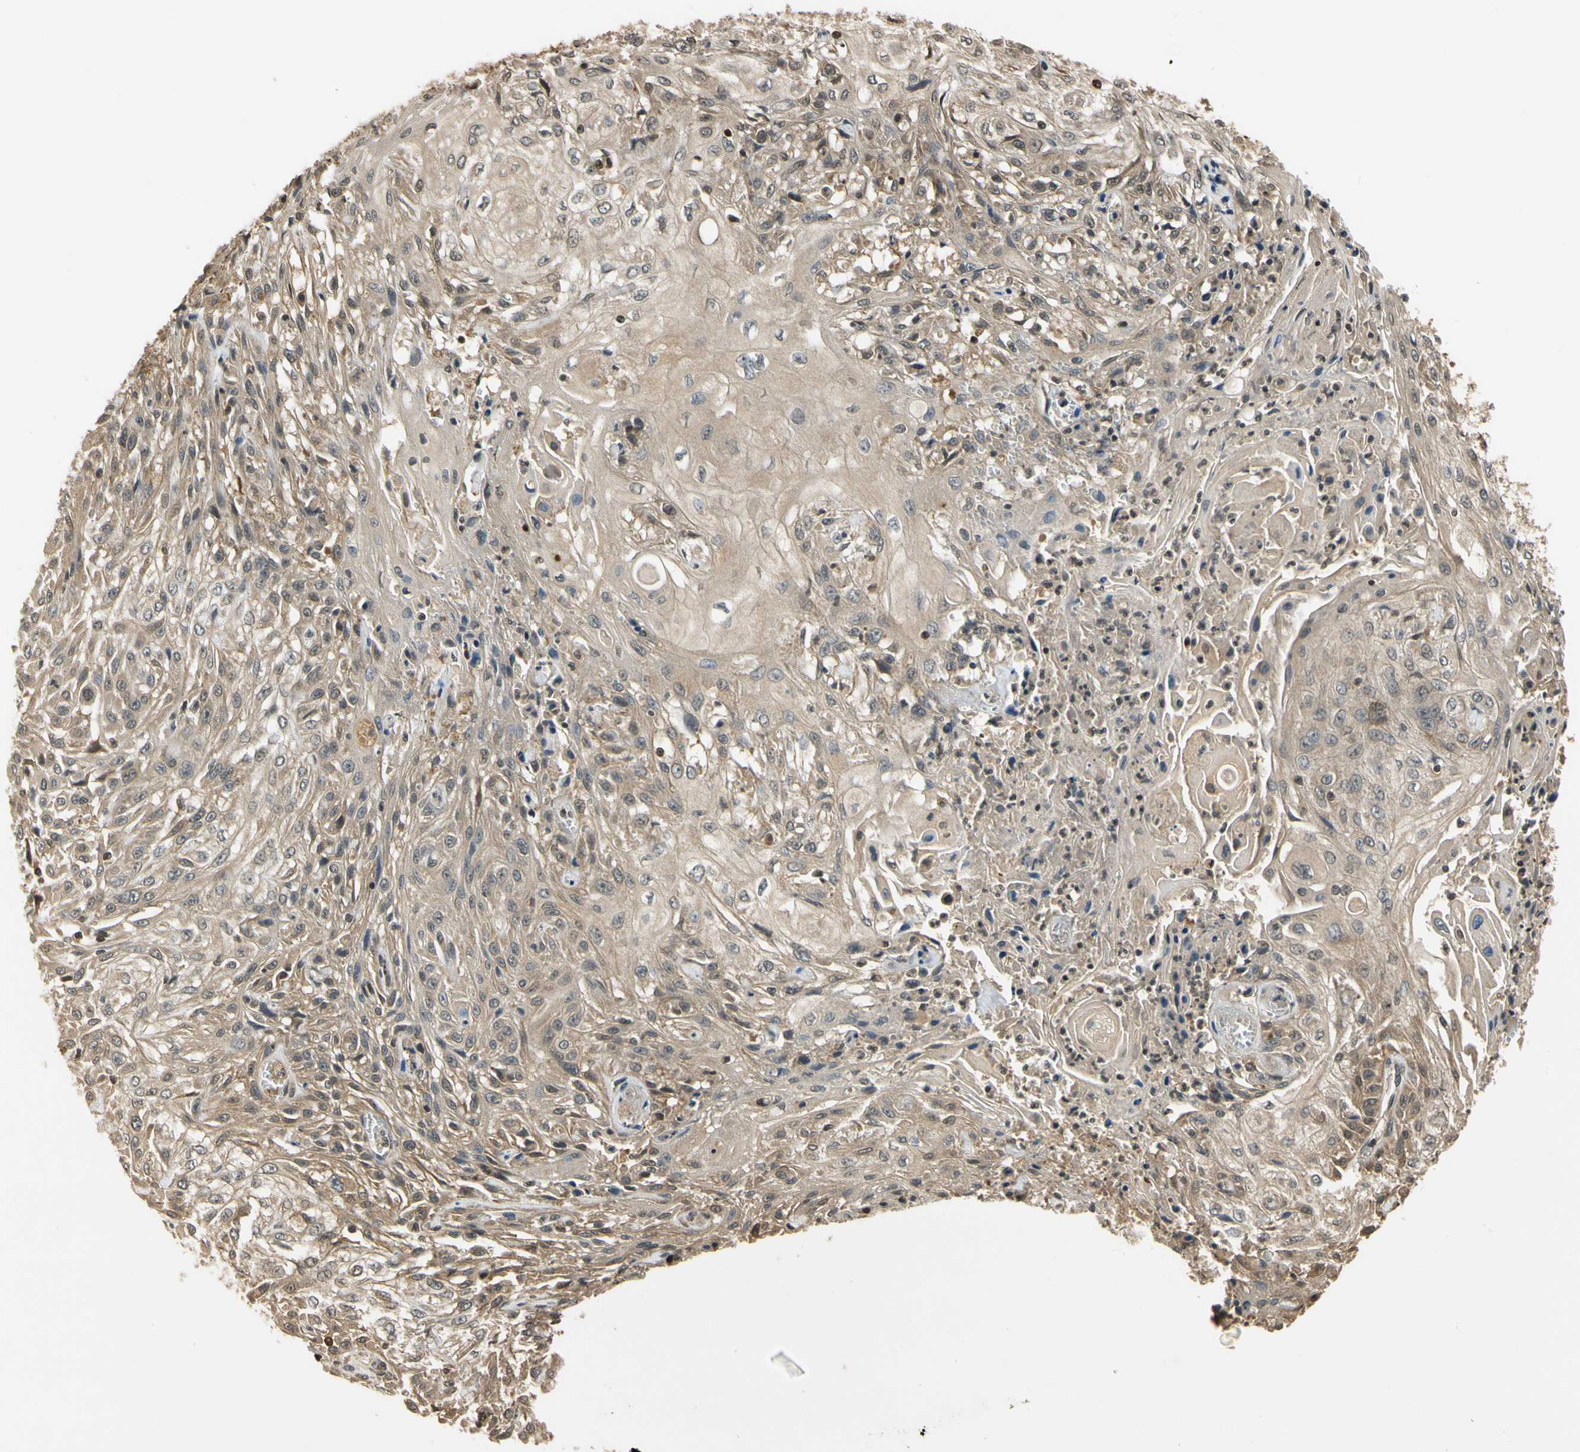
{"staining": {"intensity": "moderate", "quantity": ">75%", "location": "cytoplasmic/membranous"}, "tissue": "skin cancer", "cell_type": "Tumor cells", "image_type": "cancer", "snomed": [{"axis": "morphology", "description": "Squamous cell carcinoma, NOS"}, {"axis": "morphology", "description": "Squamous cell carcinoma, metastatic, NOS"}, {"axis": "topography", "description": "Skin"}, {"axis": "topography", "description": "Lymph node"}], "caption": "DAB immunohistochemical staining of human skin cancer (metastatic squamous cell carcinoma) displays moderate cytoplasmic/membranous protein staining in about >75% of tumor cells.", "gene": "SOD1", "patient": {"sex": "male", "age": 75}}